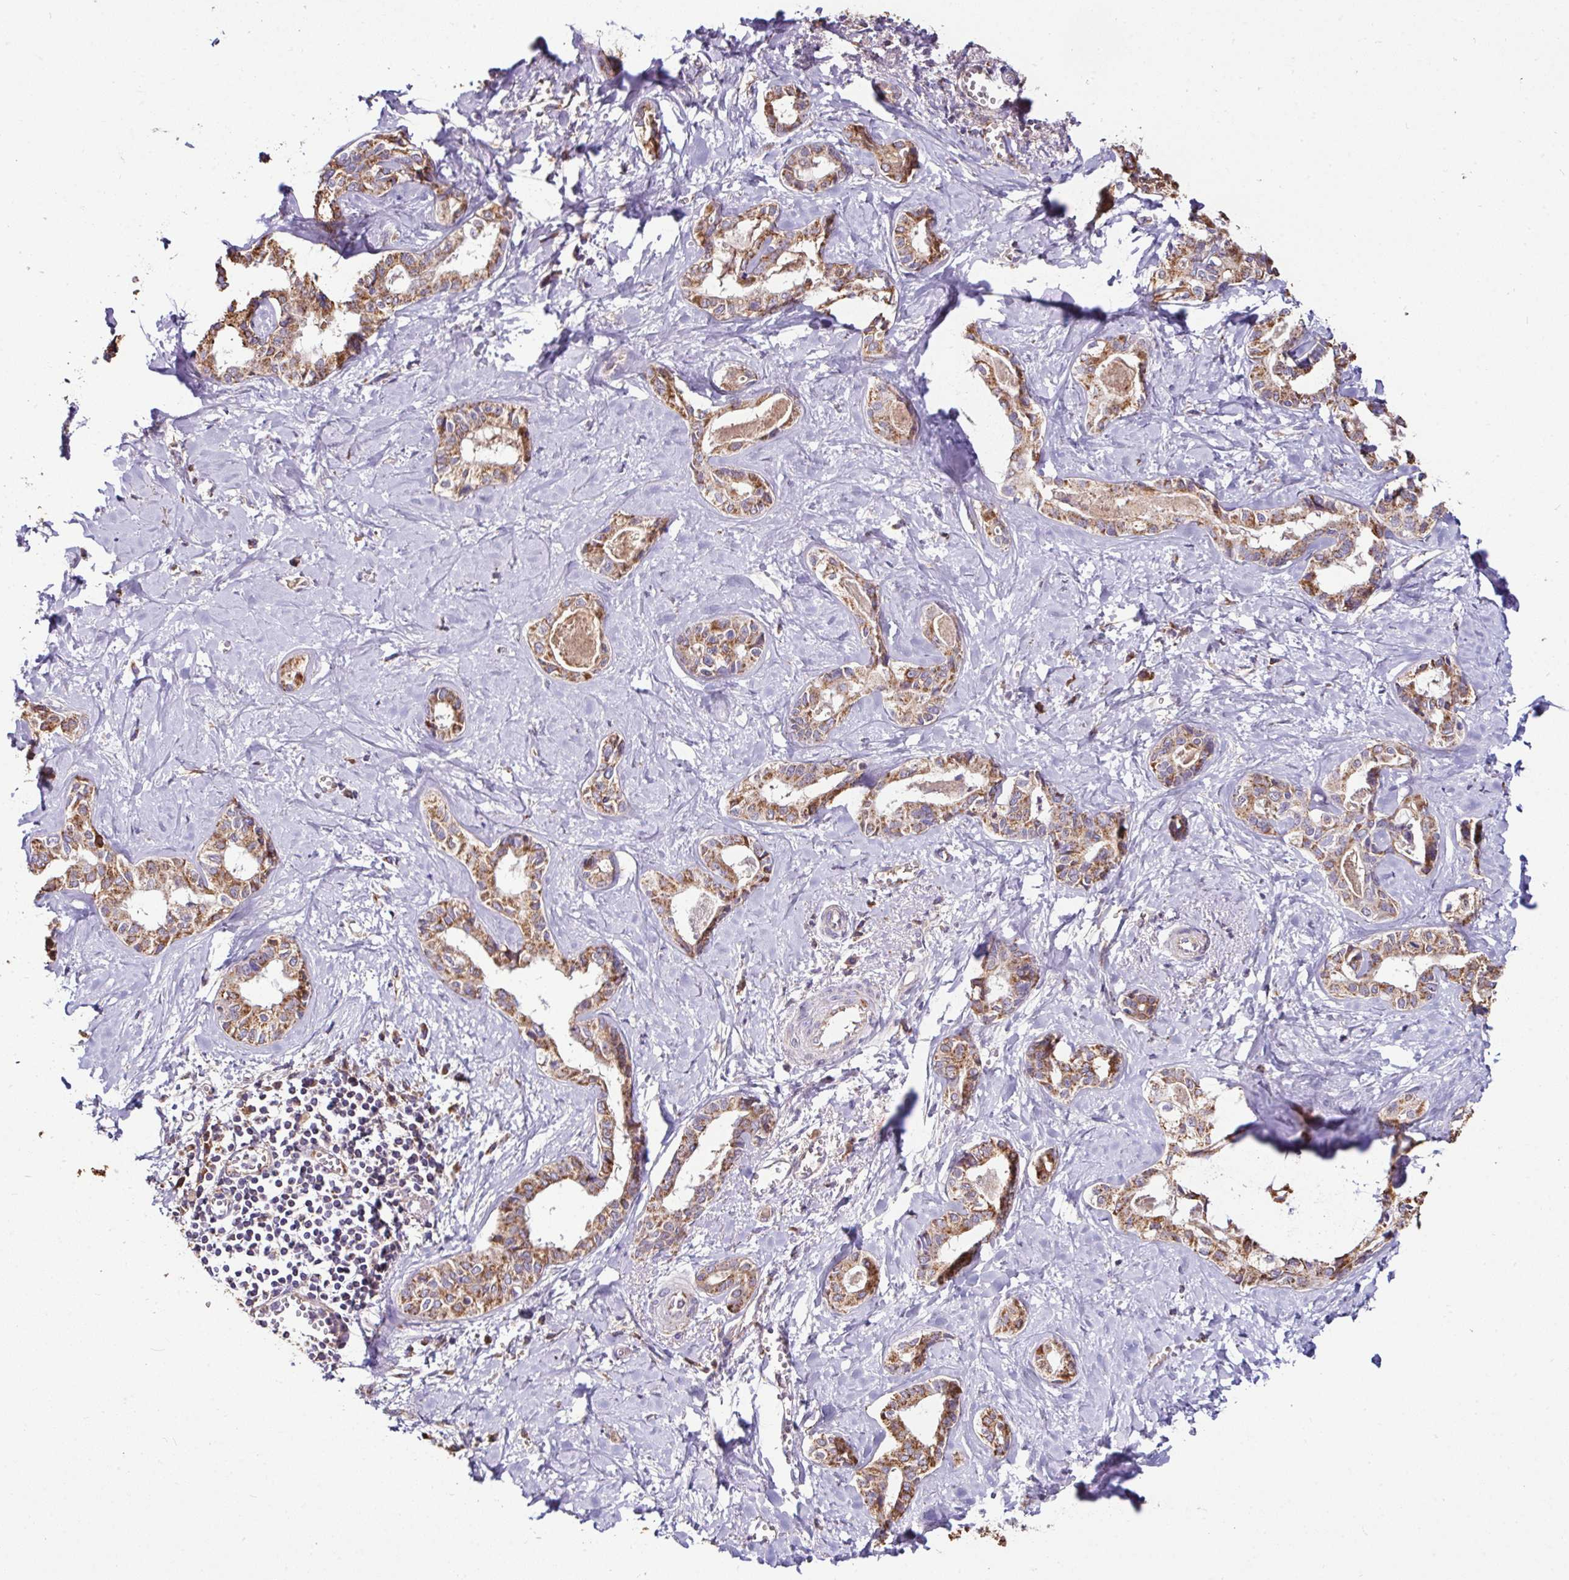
{"staining": {"intensity": "moderate", "quantity": ">75%", "location": "cytoplasmic/membranous"}, "tissue": "liver cancer", "cell_type": "Tumor cells", "image_type": "cancer", "snomed": [{"axis": "morphology", "description": "Cholangiocarcinoma"}, {"axis": "topography", "description": "Liver"}], "caption": "A high-resolution image shows IHC staining of liver cancer, which reveals moderate cytoplasmic/membranous staining in approximately >75% of tumor cells. (Brightfield microscopy of DAB IHC at high magnification).", "gene": "CPD", "patient": {"sex": "female", "age": 77}}